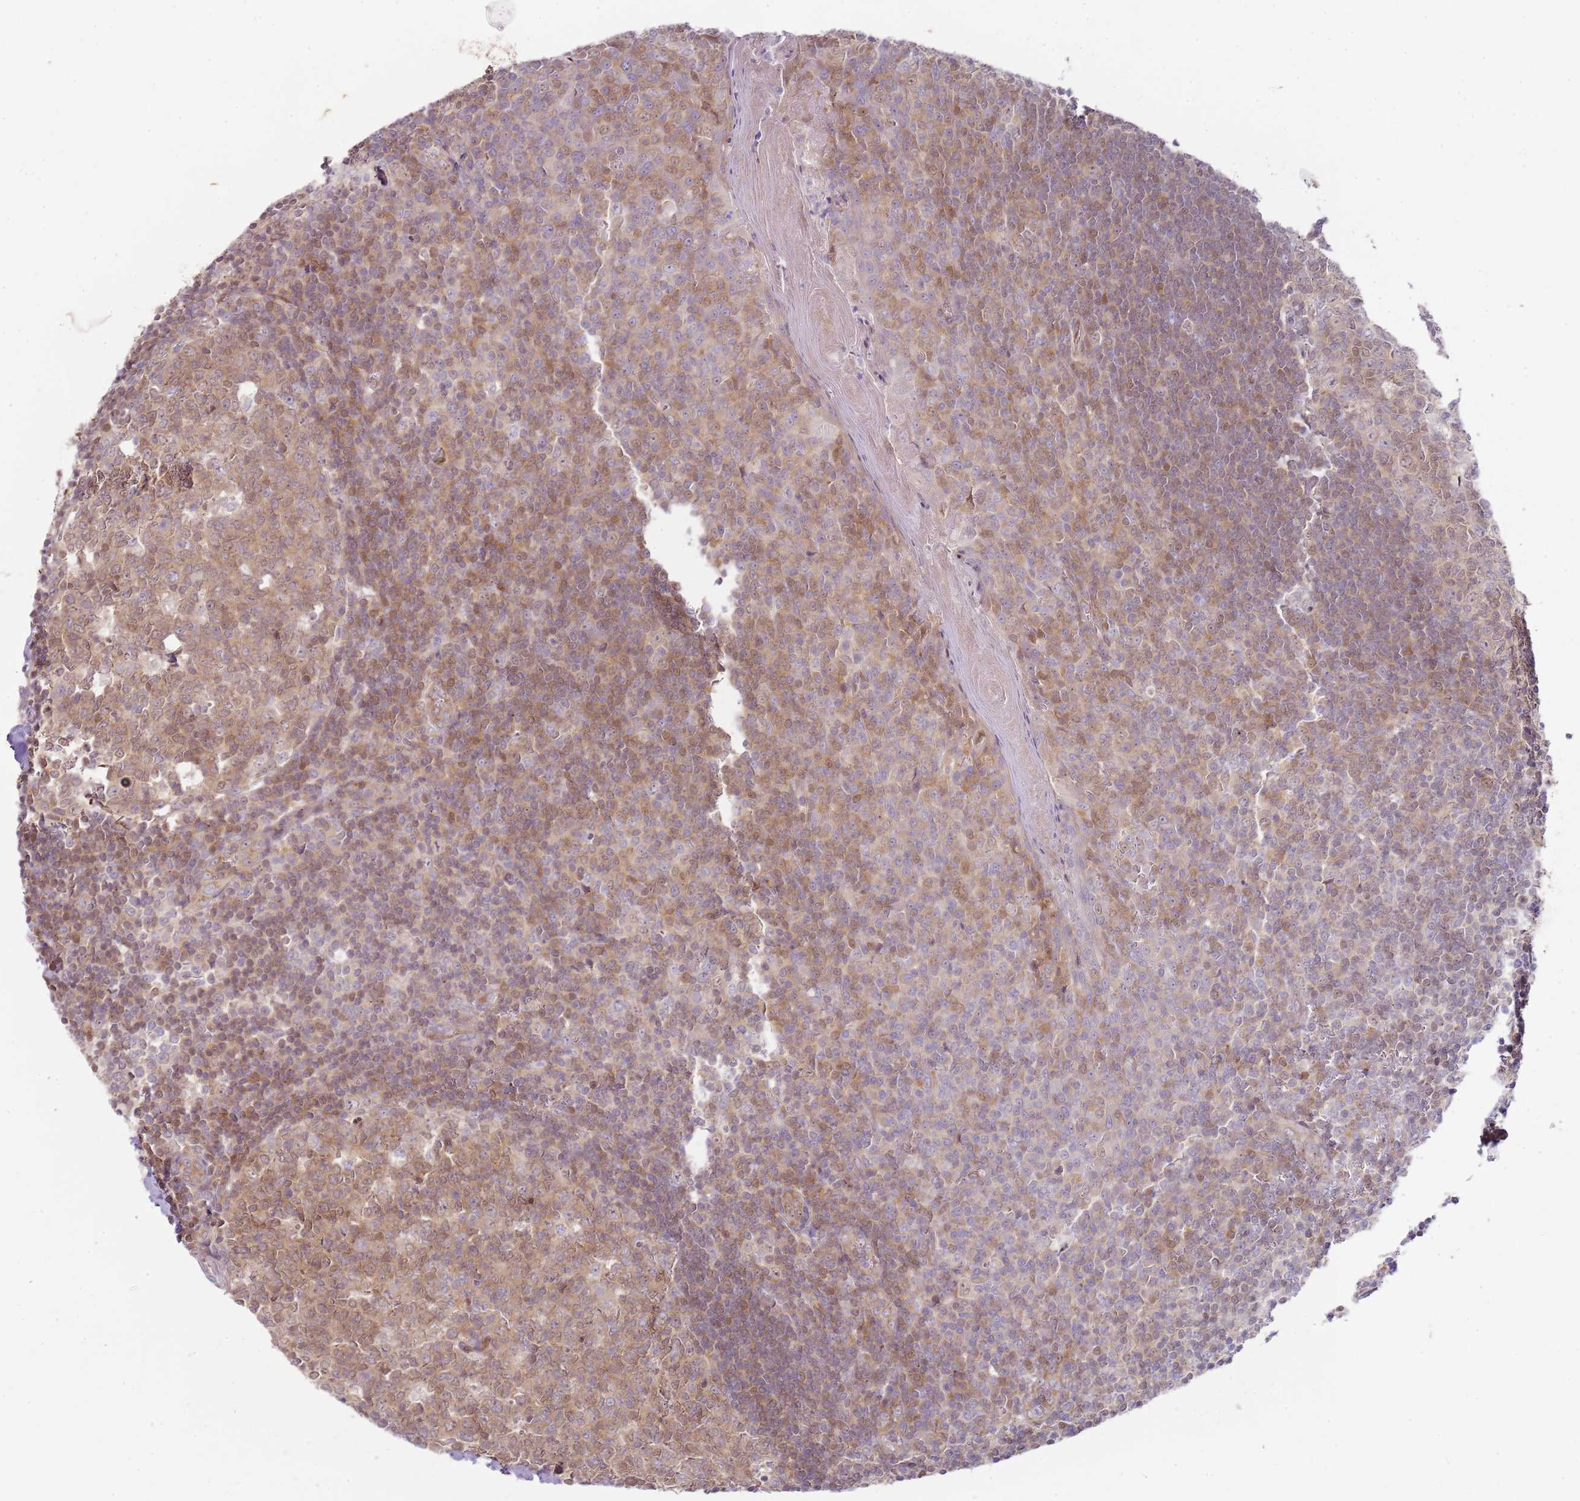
{"staining": {"intensity": "weak", "quantity": "25%-75%", "location": "cytoplasmic/membranous,nuclear"}, "tissue": "tonsil", "cell_type": "Germinal center cells", "image_type": "normal", "snomed": [{"axis": "morphology", "description": "Normal tissue, NOS"}, {"axis": "topography", "description": "Tonsil"}], "caption": "This histopathology image shows immunohistochemistry staining of benign human tonsil, with low weak cytoplasmic/membranous,nuclear staining in about 25%-75% of germinal center cells.", "gene": "GRAP", "patient": {"sex": "male", "age": 27}}